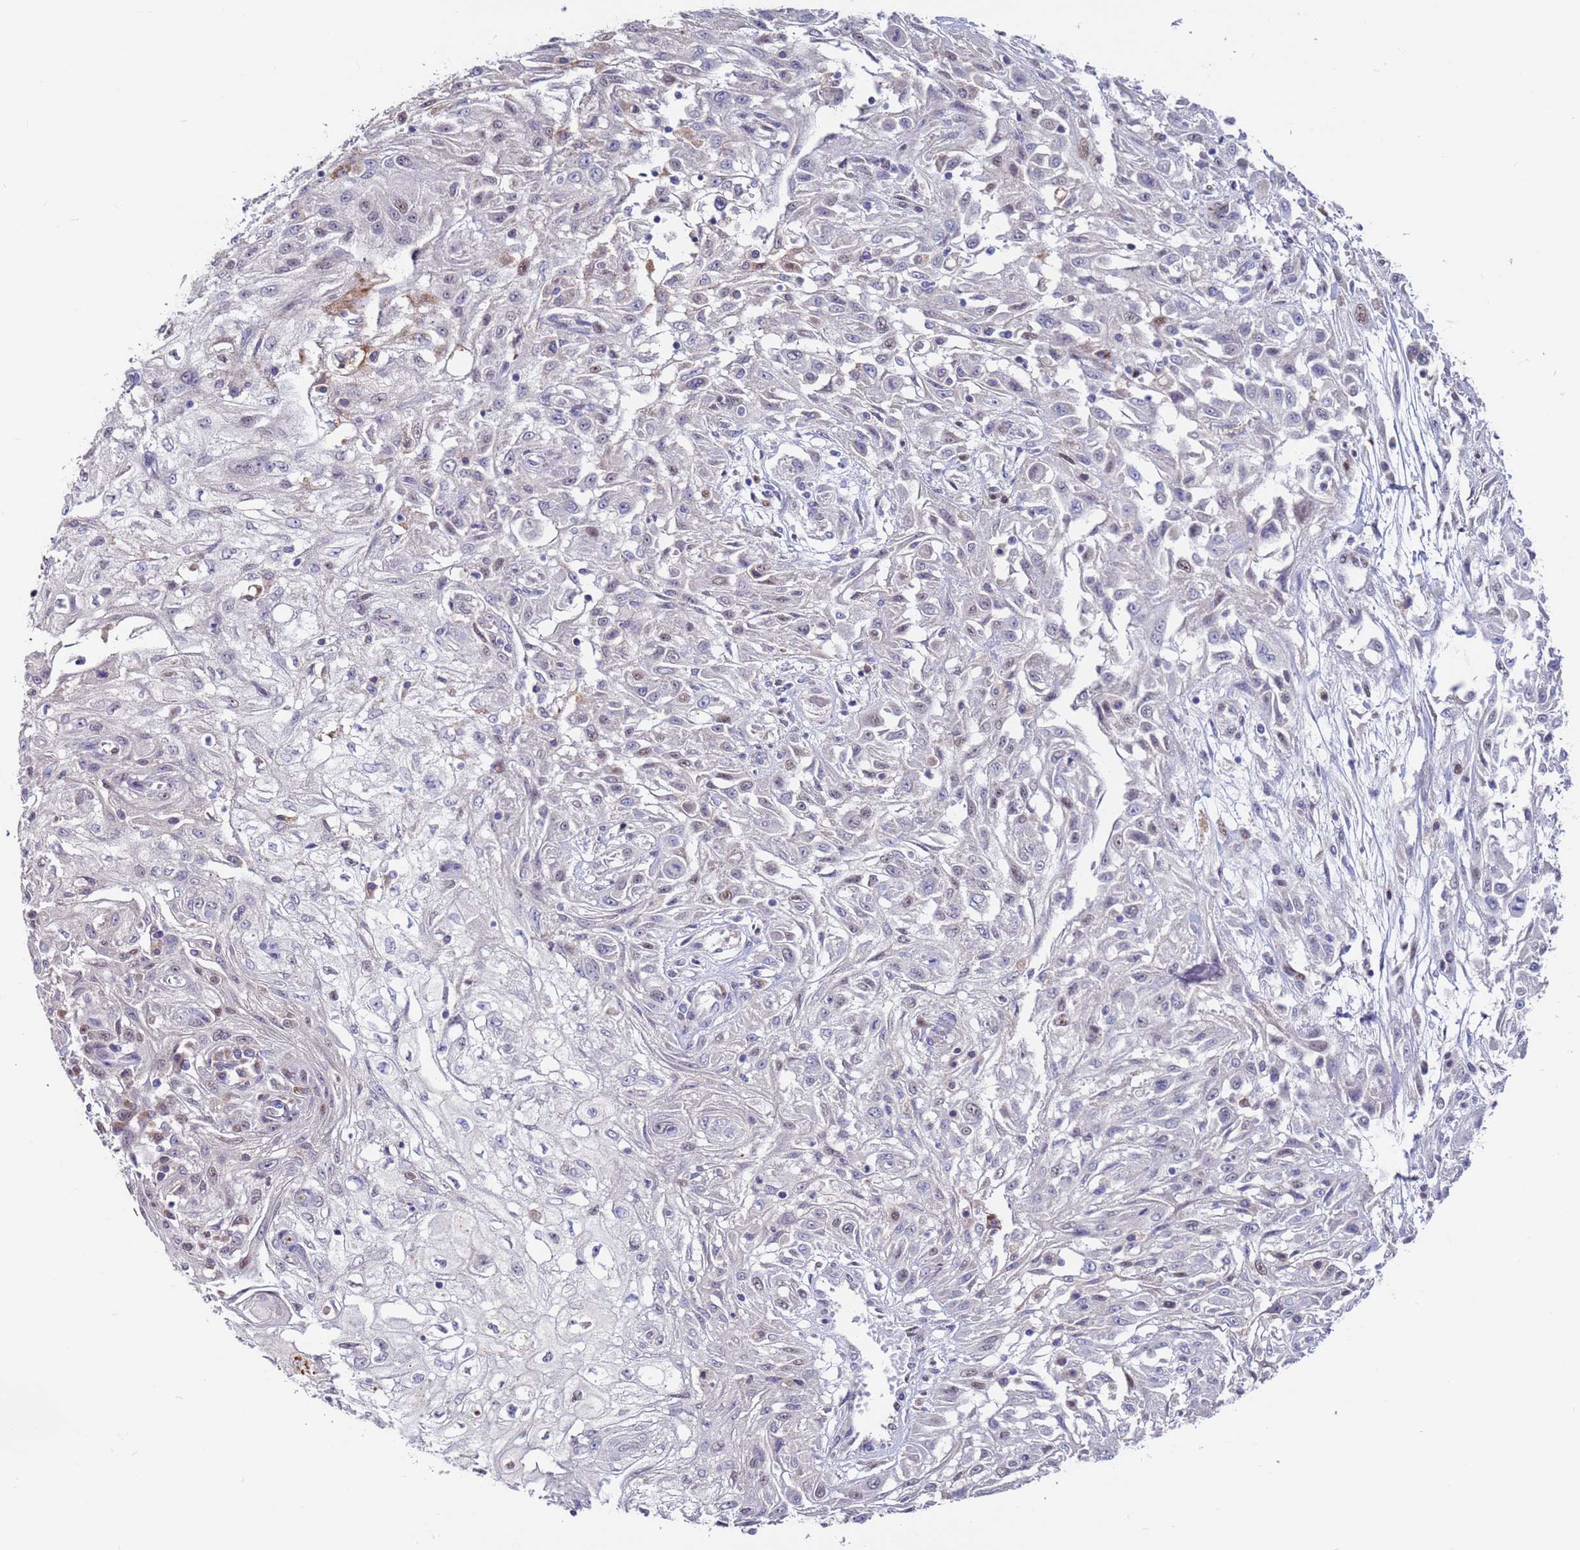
{"staining": {"intensity": "weak", "quantity": "<25%", "location": "nuclear"}, "tissue": "skin cancer", "cell_type": "Tumor cells", "image_type": "cancer", "snomed": [{"axis": "morphology", "description": "Squamous cell carcinoma, NOS"}, {"axis": "morphology", "description": "Squamous cell carcinoma, metastatic, NOS"}, {"axis": "topography", "description": "Skin"}, {"axis": "topography", "description": "Lymph node"}], "caption": "Immunohistochemistry of skin cancer (metastatic squamous cell carcinoma) displays no expression in tumor cells.", "gene": "FBXO27", "patient": {"sex": "male", "age": 75}}